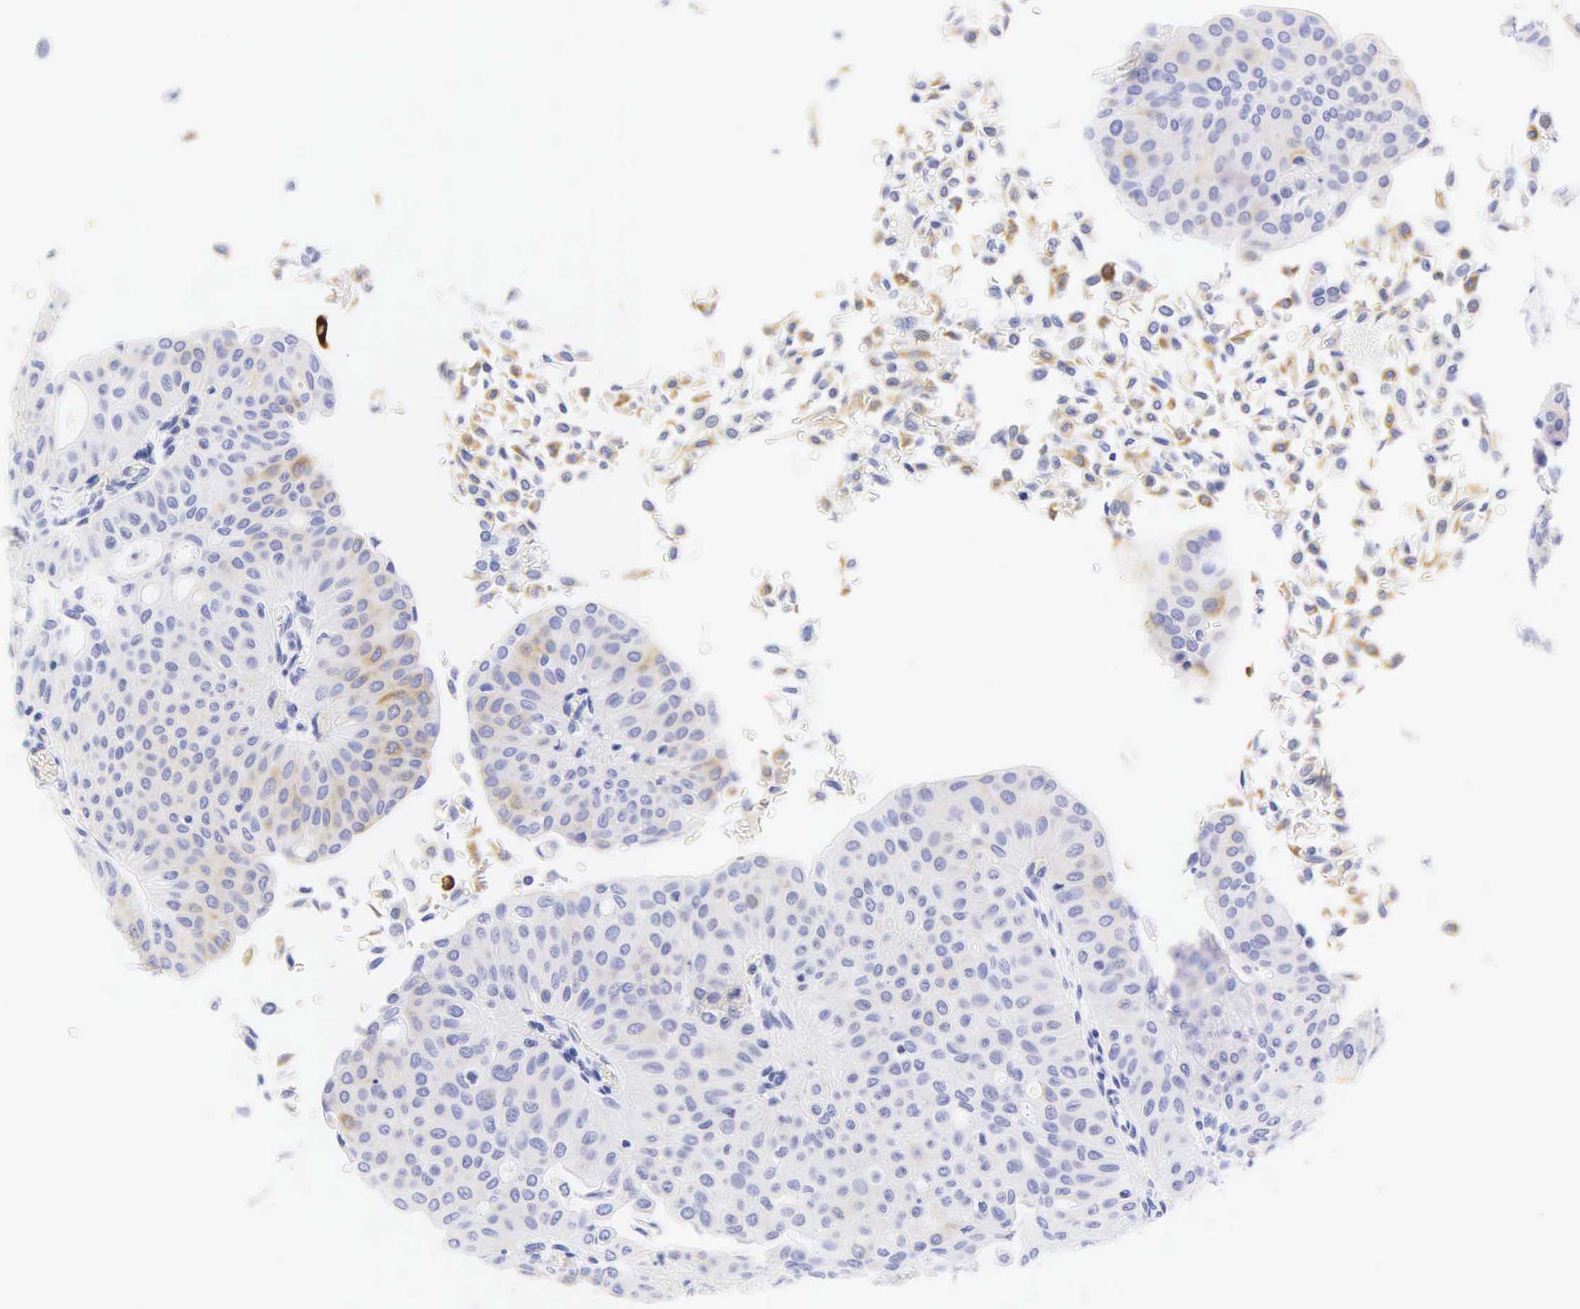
{"staining": {"intensity": "negative", "quantity": "none", "location": "none"}, "tissue": "urothelial cancer", "cell_type": "Tumor cells", "image_type": "cancer", "snomed": [{"axis": "morphology", "description": "Urothelial carcinoma, Low grade"}, {"axis": "topography", "description": "Urinary bladder"}], "caption": "This is an immunohistochemistry (IHC) photomicrograph of urothelial cancer. There is no staining in tumor cells.", "gene": "KRT20", "patient": {"sex": "male", "age": 64}}